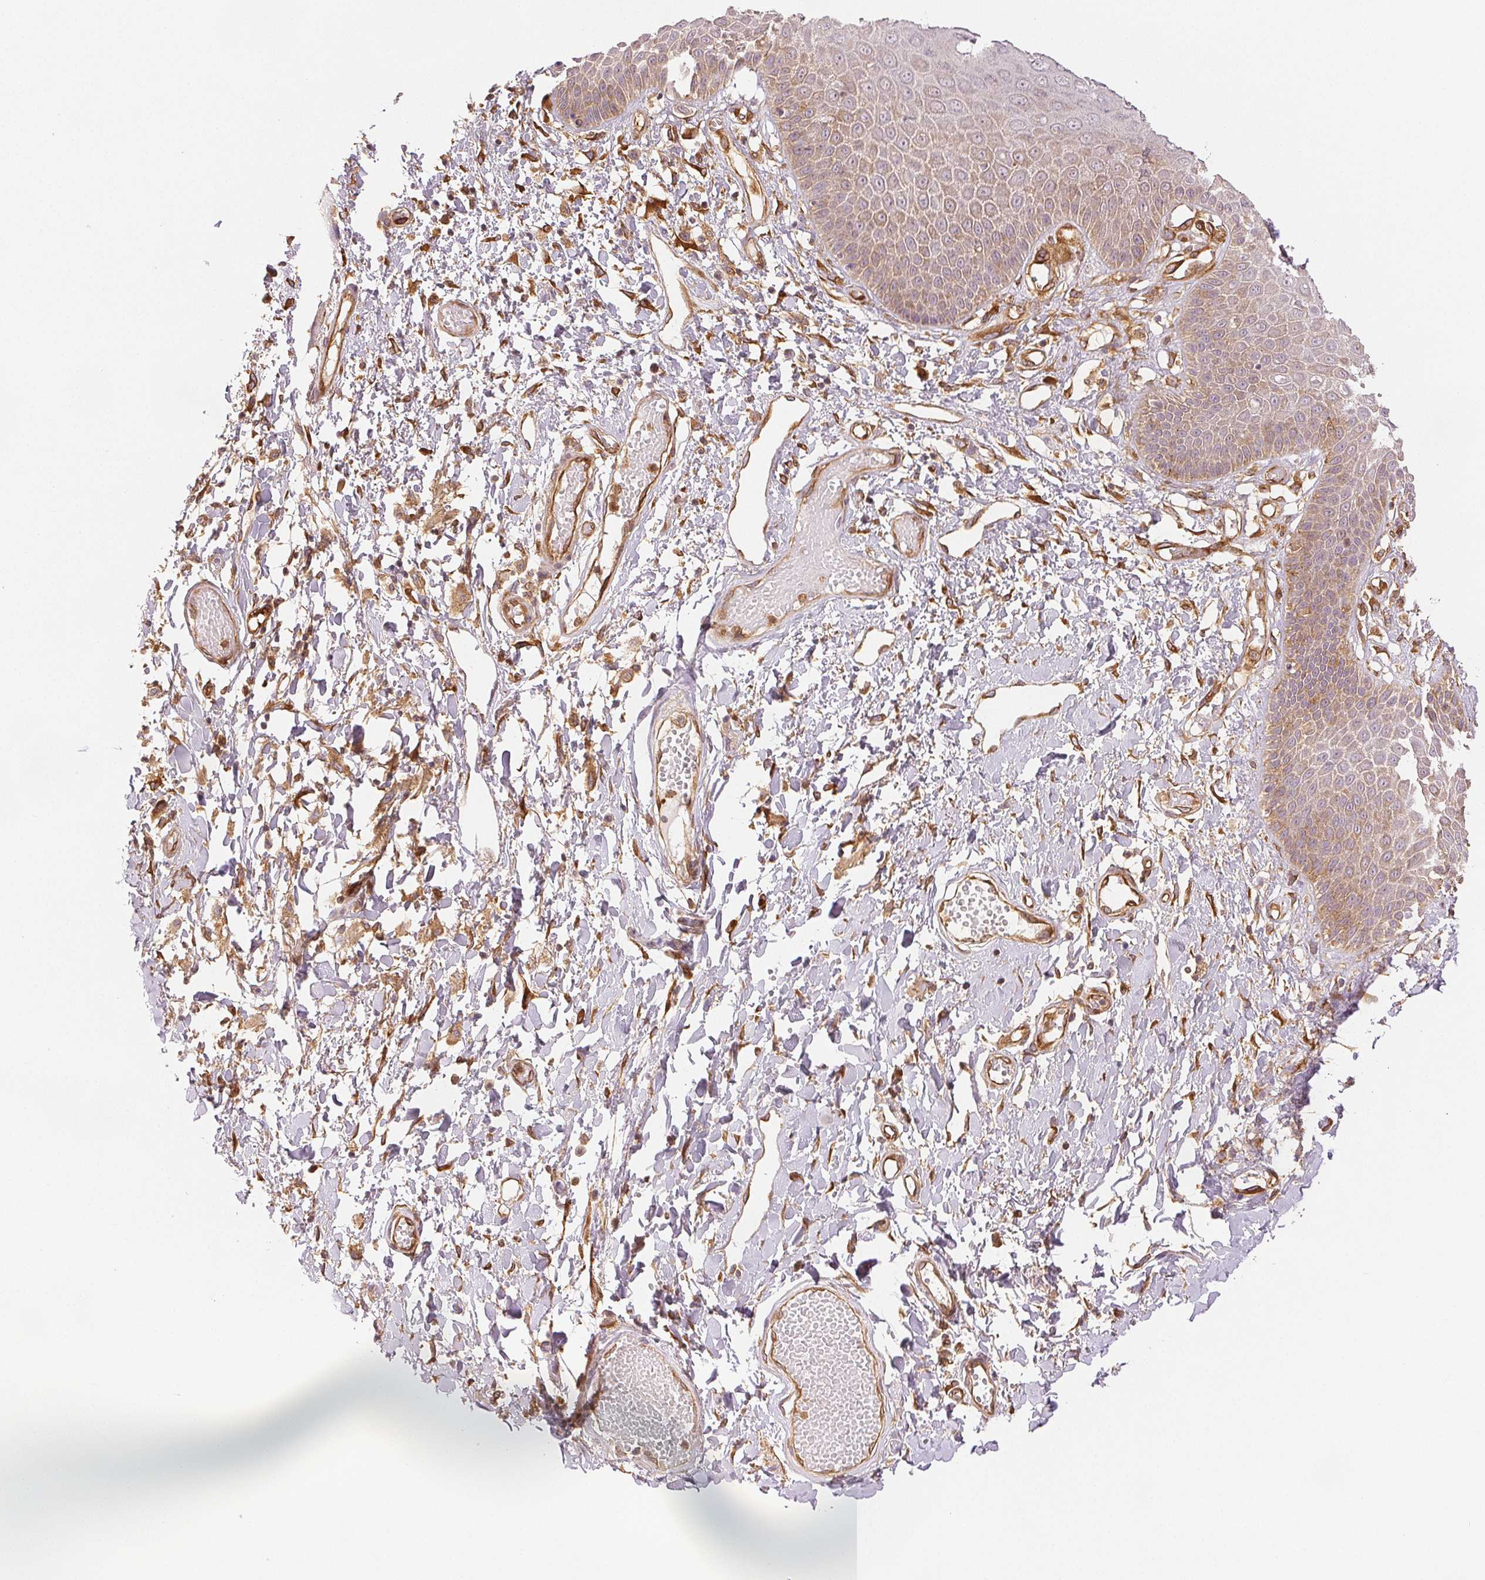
{"staining": {"intensity": "moderate", "quantity": "25%-75%", "location": "cytoplasmic/membranous"}, "tissue": "skin", "cell_type": "Epidermal cells", "image_type": "normal", "snomed": [{"axis": "morphology", "description": "Normal tissue, NOS"}, {"axis": "topography", "description": "Anal"}, {"axis": "topography", "description": "Peripheral nerve tissue"}], "caption": "IHC of normal human skin reveals medium levels of moderate cytoplasmic/membranous expression in approximately 25%-75% of epidermal cells.", "gene": "DIAPH2", "patient": {"sex": "male", "age": 78}}